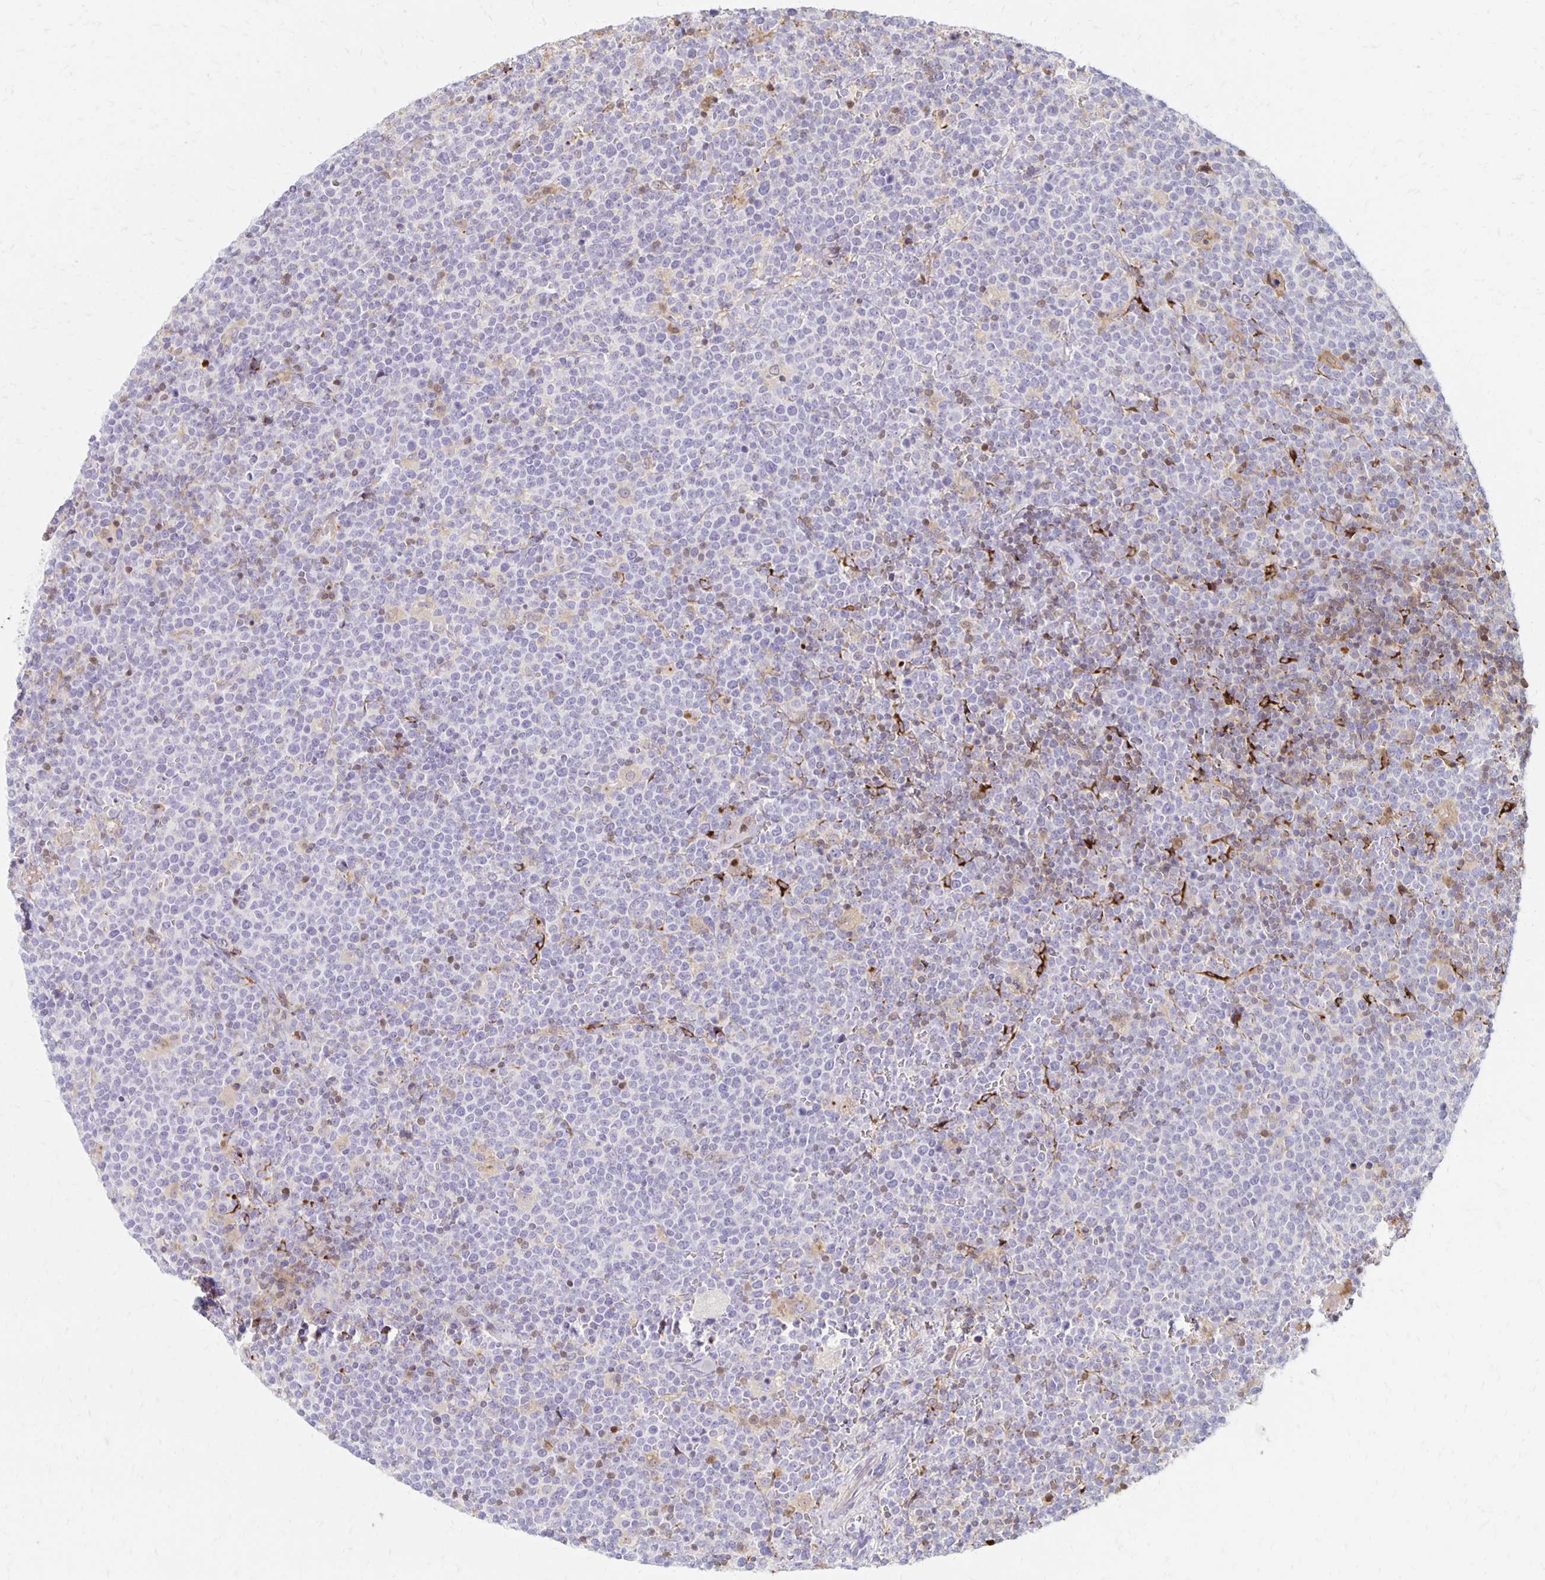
{"staining": {"intensity": "negative", "quantity": "none", "location": "none"}, "tissue": "lymphoma", "cell_type": "Tumor cells", "image_type": "cancer", "snomed": [{"axis": "morphology", "description": "Malignant lymphoma, non-Hodgkin's type, High grade"}, {"axis": "topography", "description": "Lymph node"}], "caption": "DAB immunohistochemical staining of lymphoma exhibits no significant expression in tumor cells. The staining was performed using DAB (3,3'-diaminobenzidine) to visualize the protein expression in brown, while the nuclei were stained in blue with hematoxylin (Magnification: 20x).", "gene": "CCL21", "patient": {"sex": "male", "age": 61}}